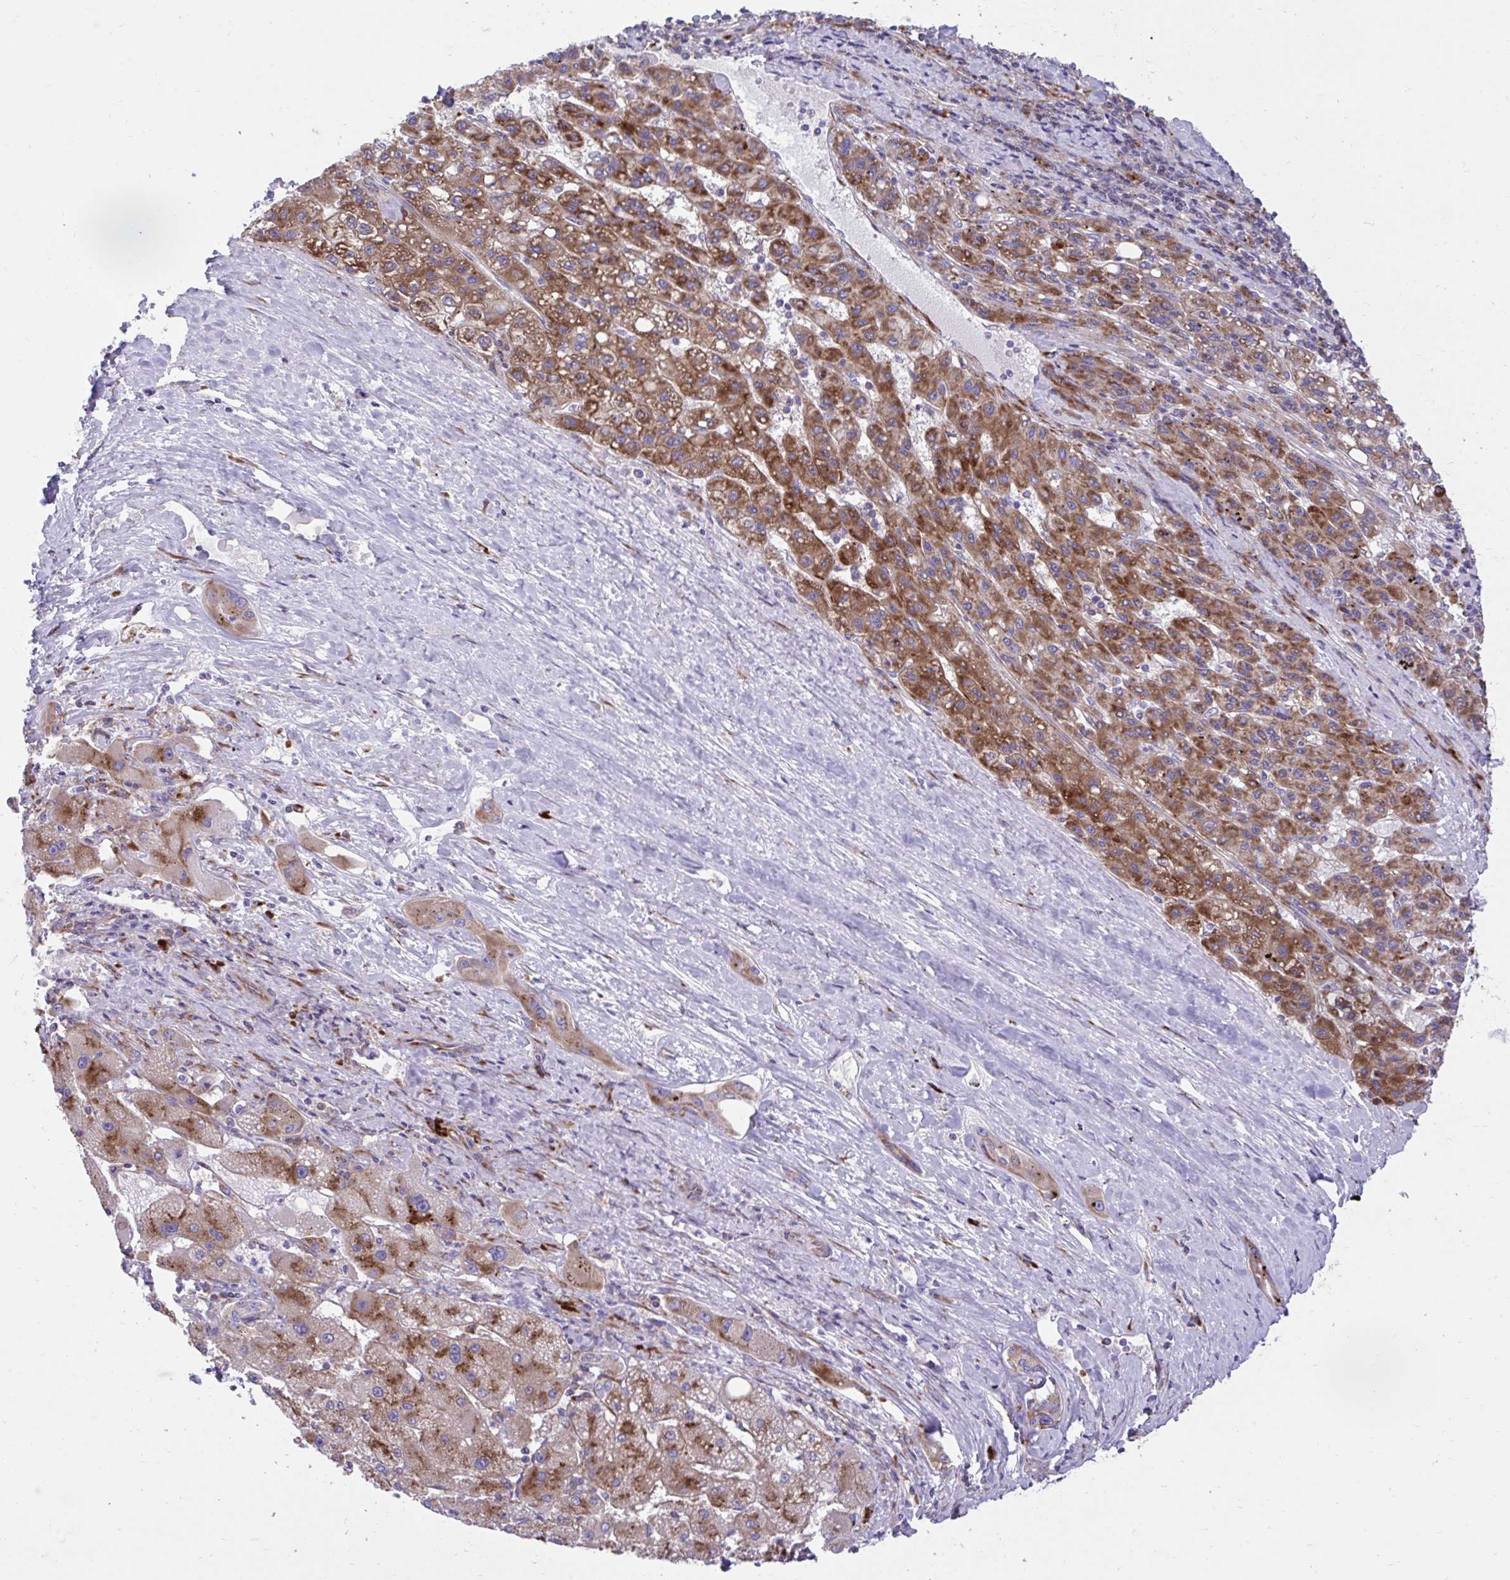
{"staining": {"intensity": "strong", "quantity": ">75%", "location": "cytoplasmic/membranous"}, "tissue": "liver cancer", "cell_type": "Tumor cells", "image_type": "cancer", "snomed": [{"axis": "morphology", "description": "Carcinoma, Hepatocellular, NOS"}, {"axis": "topography", "description": "Liver"}], "caption": "Liver cancer (hepatocellular carcinoma) tissue shows strong cytoplasmic/membranous positivity in about >75% of tumor cells", "gene": "RPS15", "patient": {"sex": "female", "age": 82}}